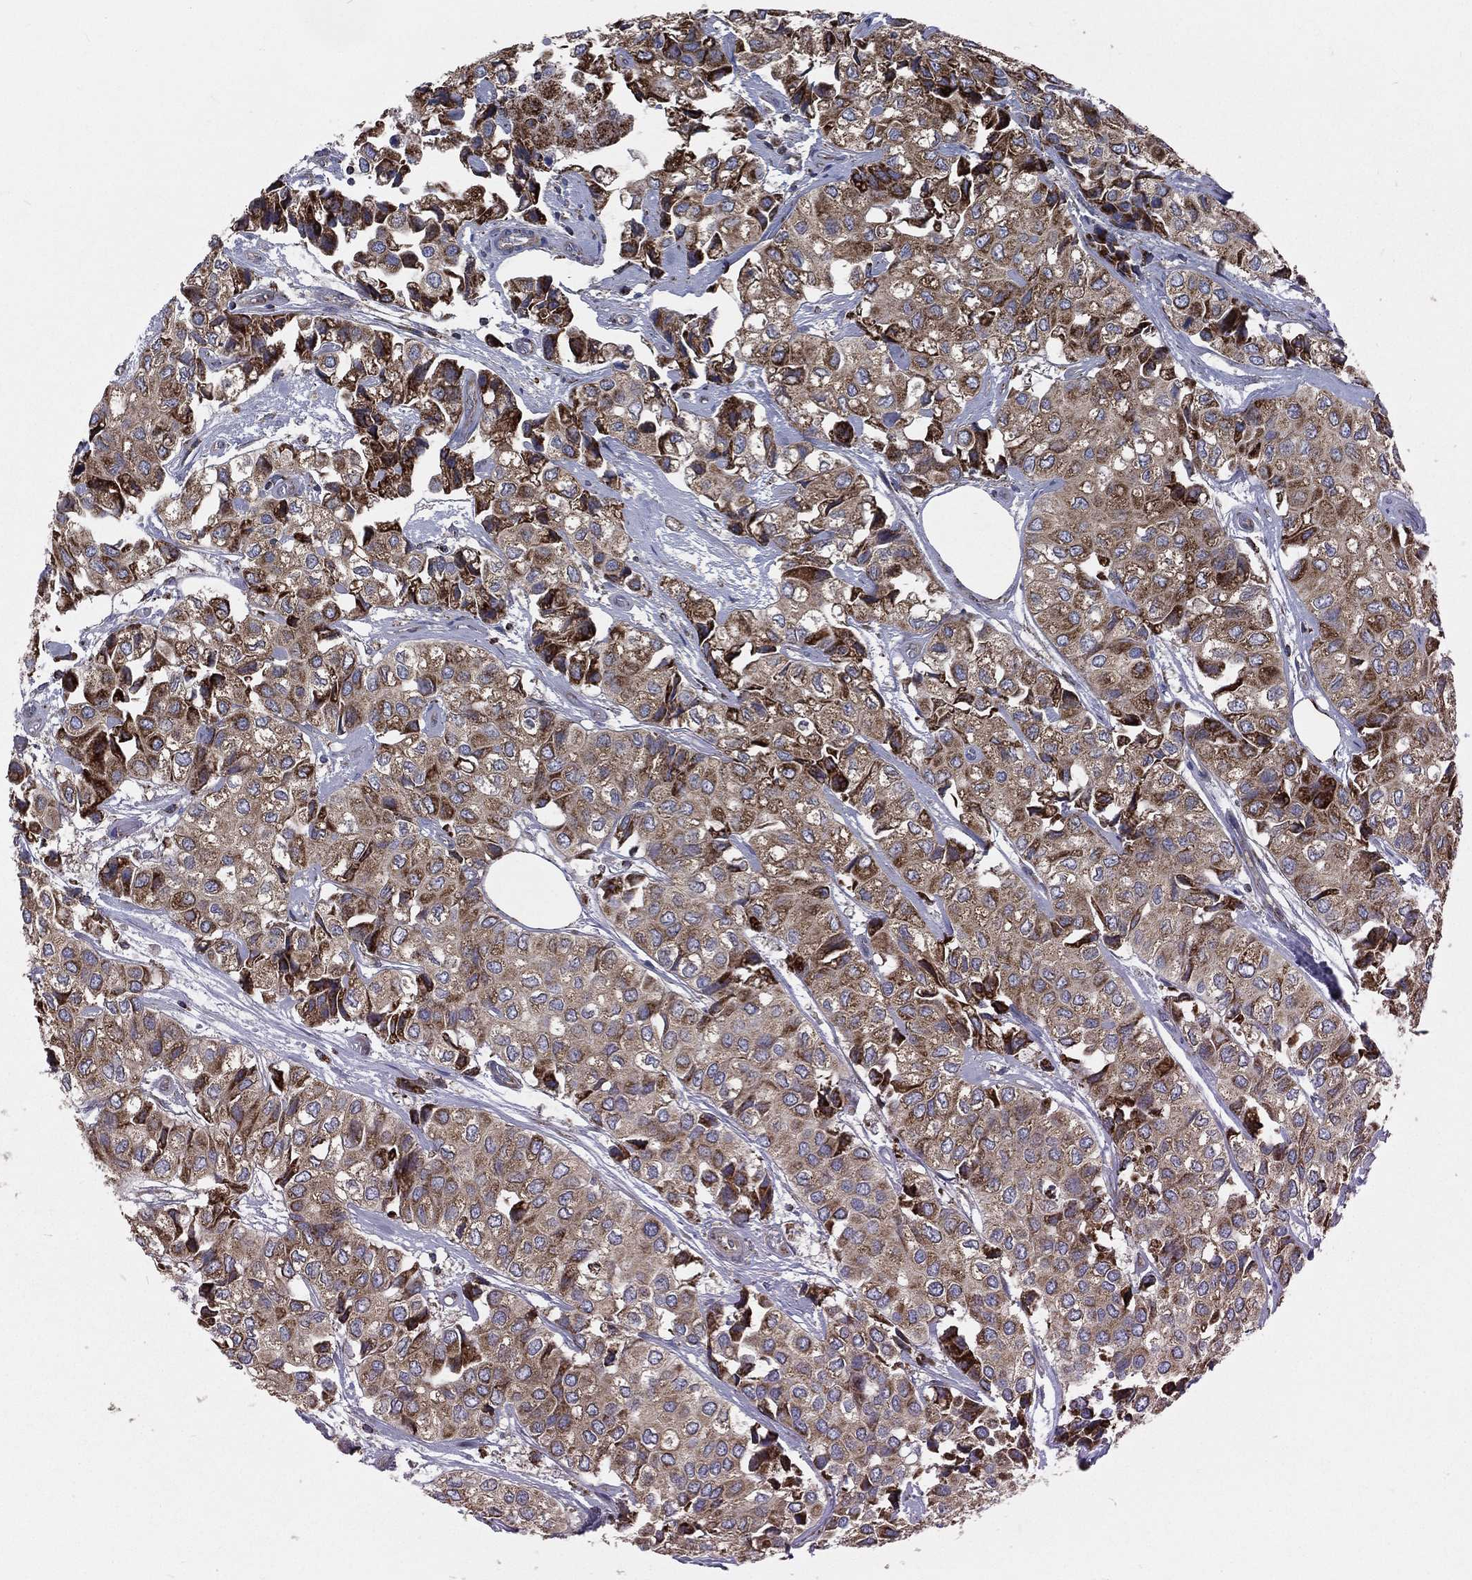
{"staining": {"intensity": "moderate", "quantity": ">75%", "location": "cytoplasmic/membranous"}, "tissue": "urothelial cancer", "cell_type": "Tumor cells", "image_type": "cancer", "snomed": [{"axis": "morphology", "description": "Urothelial carcinoma, High grade"}, {"axis": "topography", "description": "Urinary bladder"}], "caption": "Immunohistochemistry (IHC) of urothelial carcinoma (high-grade) reveals medium levels of moderate cytoplasmic/membranous staining in about >75% of tumor cells.", "gene": "HADH", "patient": {"sex": "male", "age": 73}}